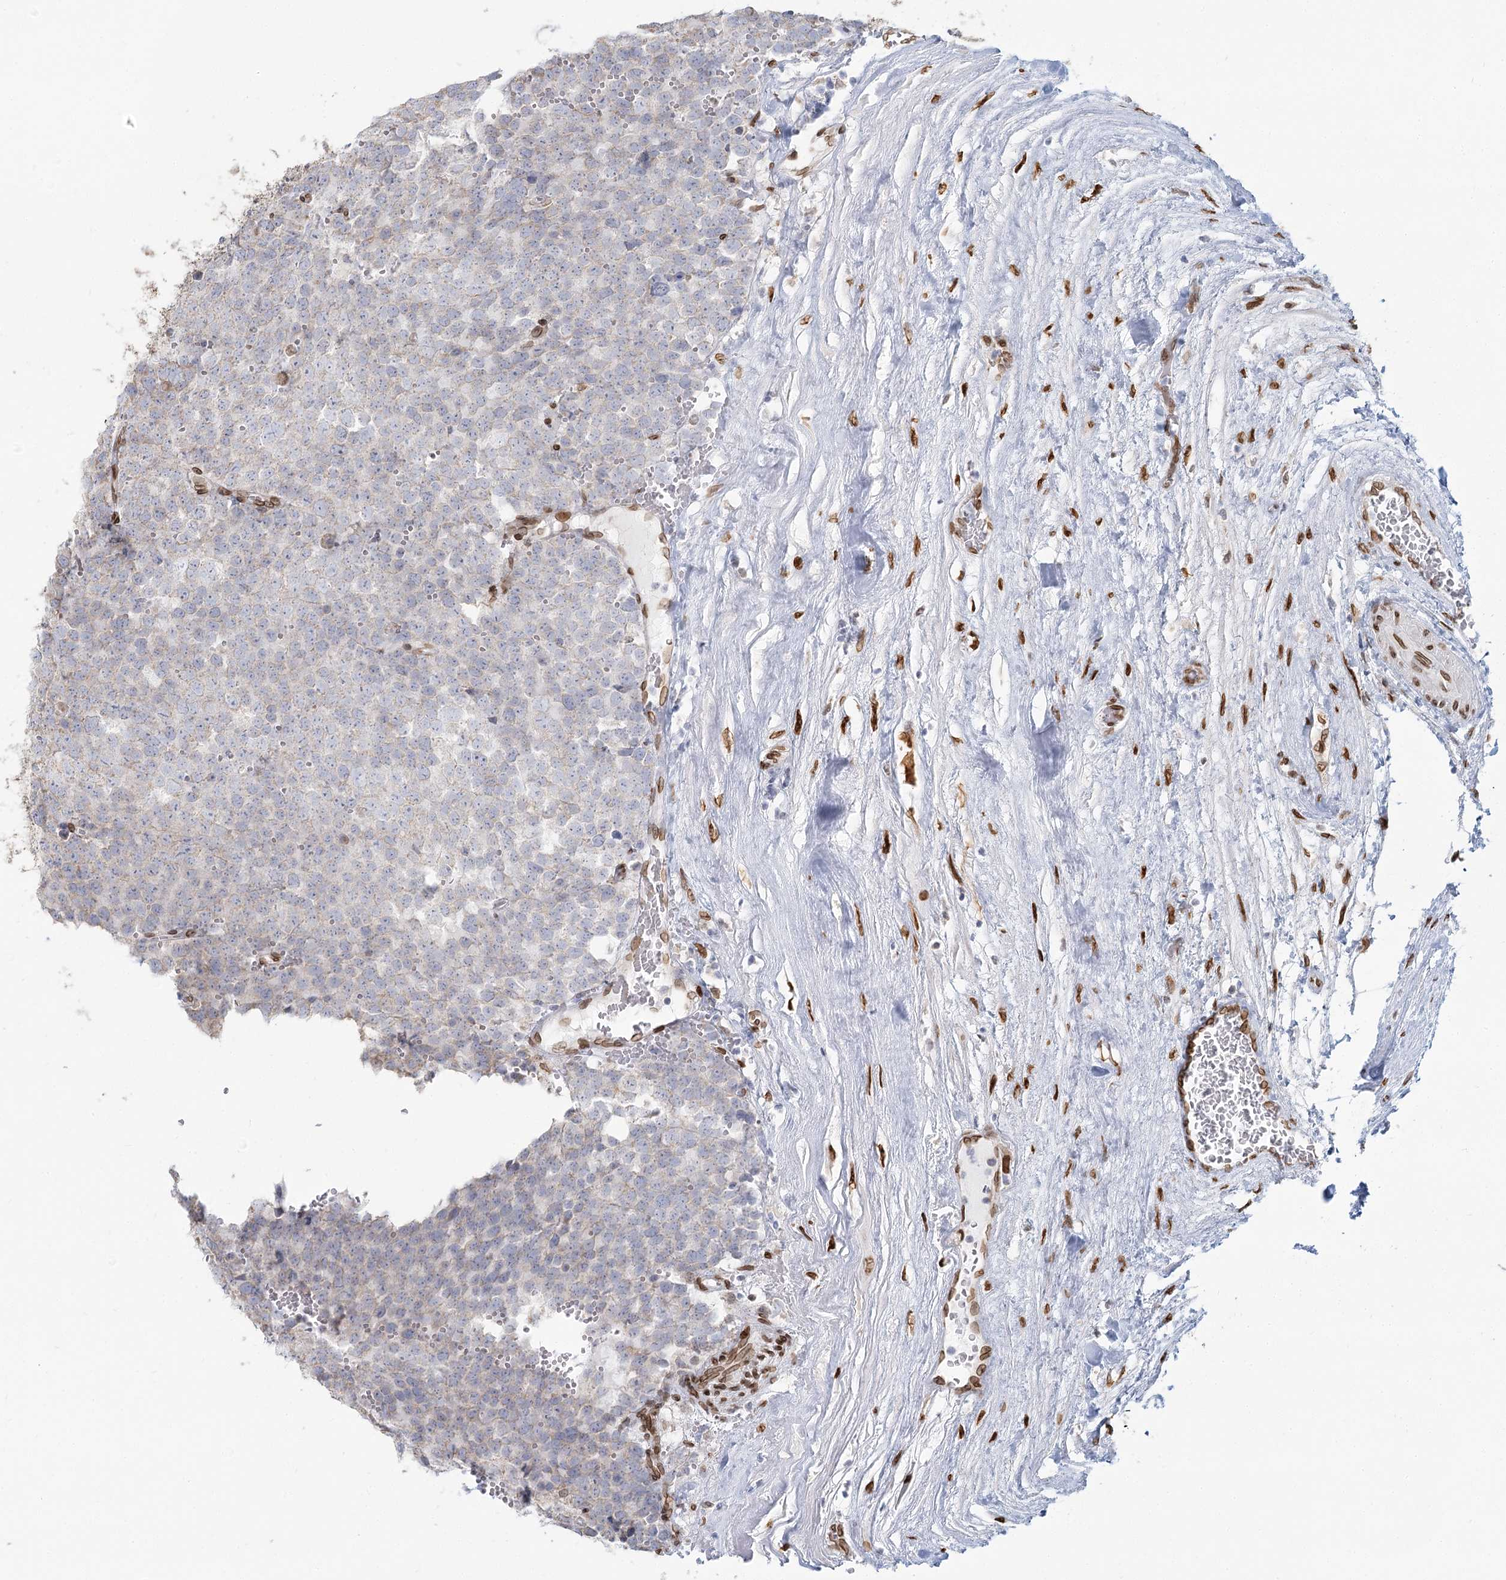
{"staining": {"intensity": "negative", "quantity": "none", "location": "none"}, "tissue": "testis cancer", "cell_type": "Tumor cells", "image_type": "cancer", "snomed": [{"axis": "morphology", "description": "Seminoma, NOS"}, {"axis": "topography", "description": "Testis"}], "caption": "High power microscopy micrograph of an IHC histopathology image of testis seminoma, revealing no significant staining in tumor cells.", "gene": "VWA5A", "patient": {"sex": "male", "age": 71}}